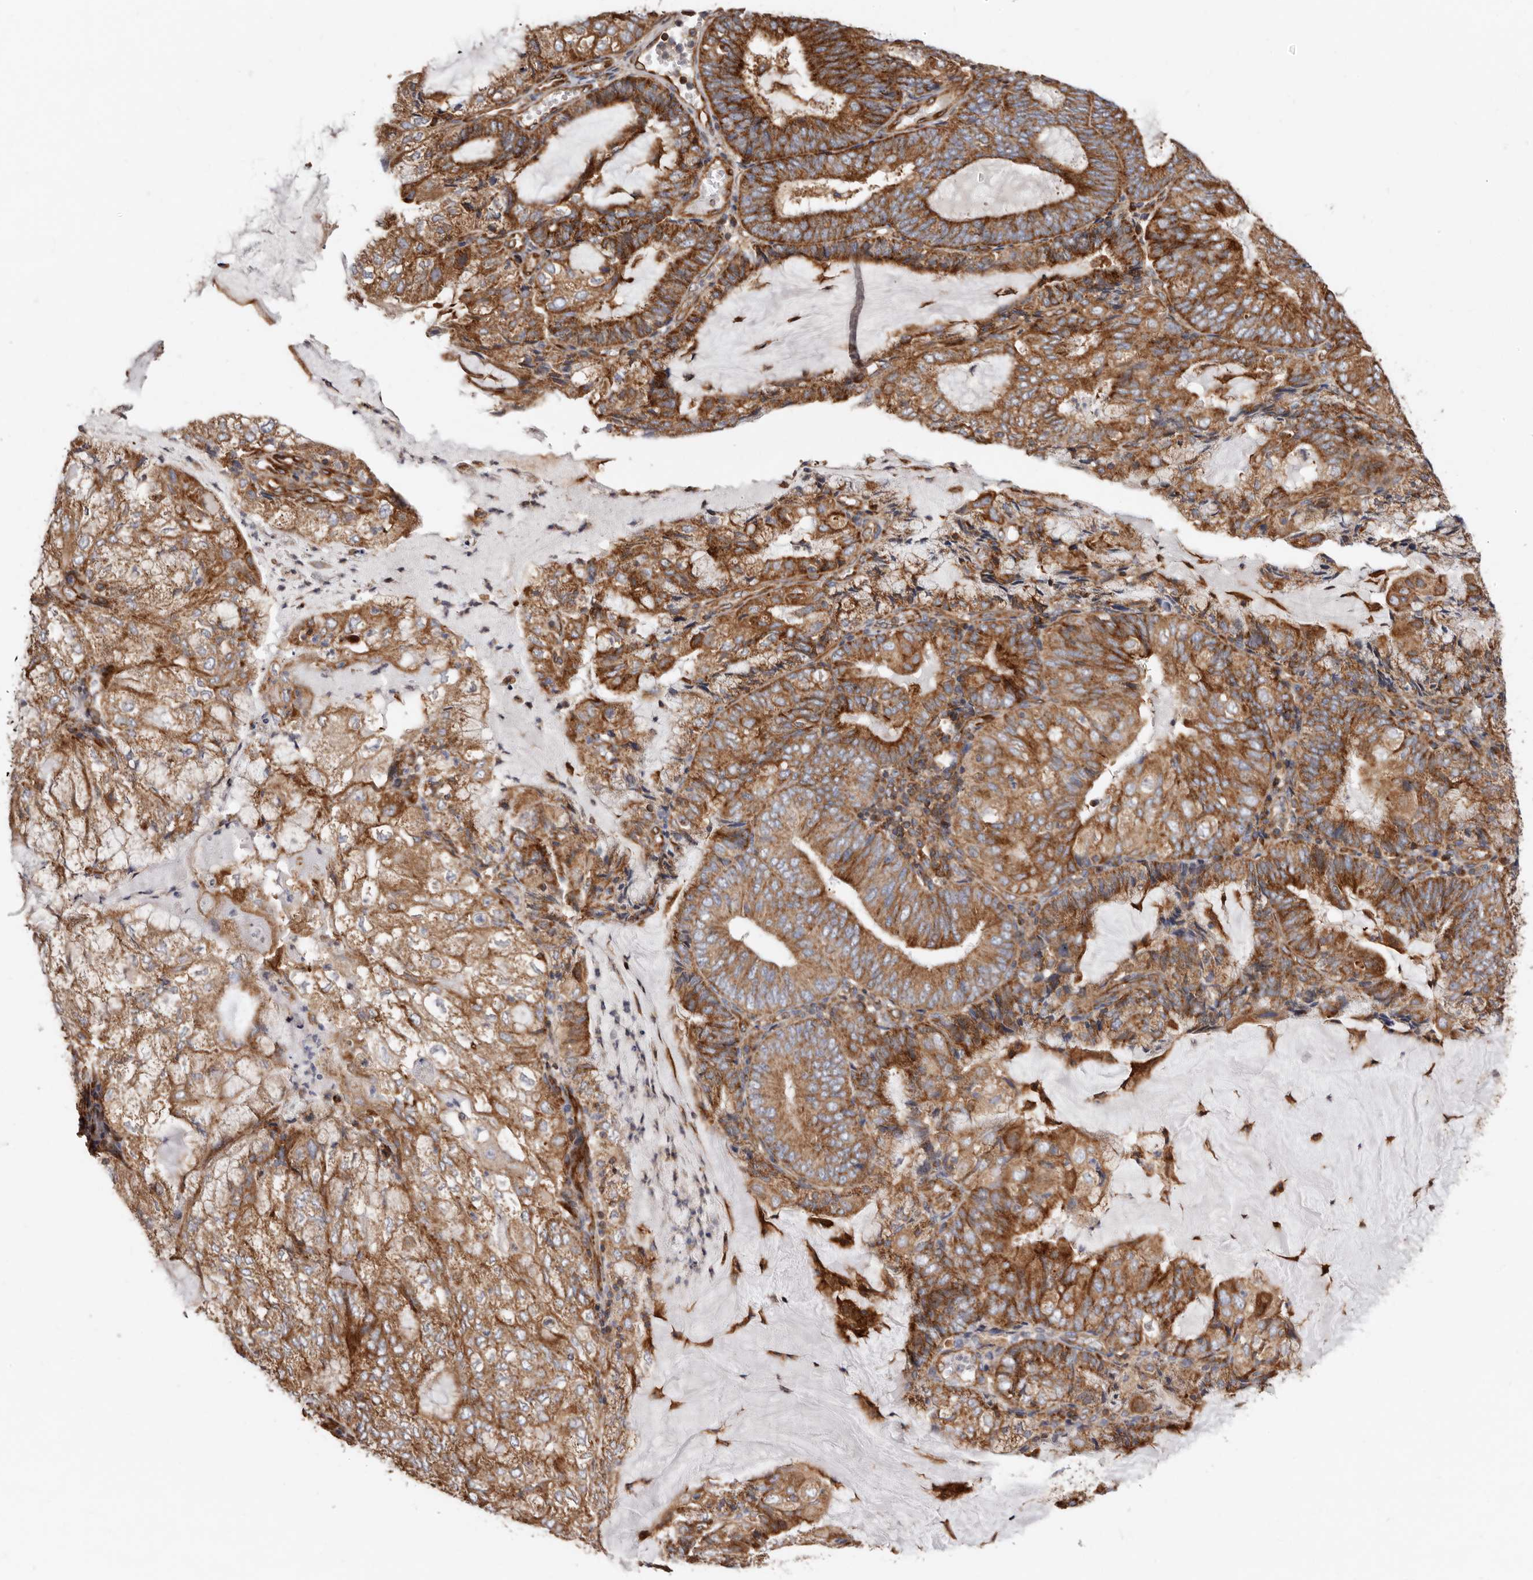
{"staining": {"intensity": "moderate", "quantity": ">75%", "location": "cytoplasmic/membranous"}, "tissue": "endometrial cancer", "cell_type": "Tumor cells", "image_type": "cancer", "snomed": [{"axis": "morphology", "description": "Adenocarcinoma, NOS"}, {"axis": "topography", "description": "Endometrium"}], "caption": "Immunohistochemical staining of human endometrial cancer demonstrates medium levels of moderate cytoplasmic/membranous protein staining in approximately >75% of tumor cells.", "gene": "COQ8B", "patient": {"sex": "female", "age": 81}}